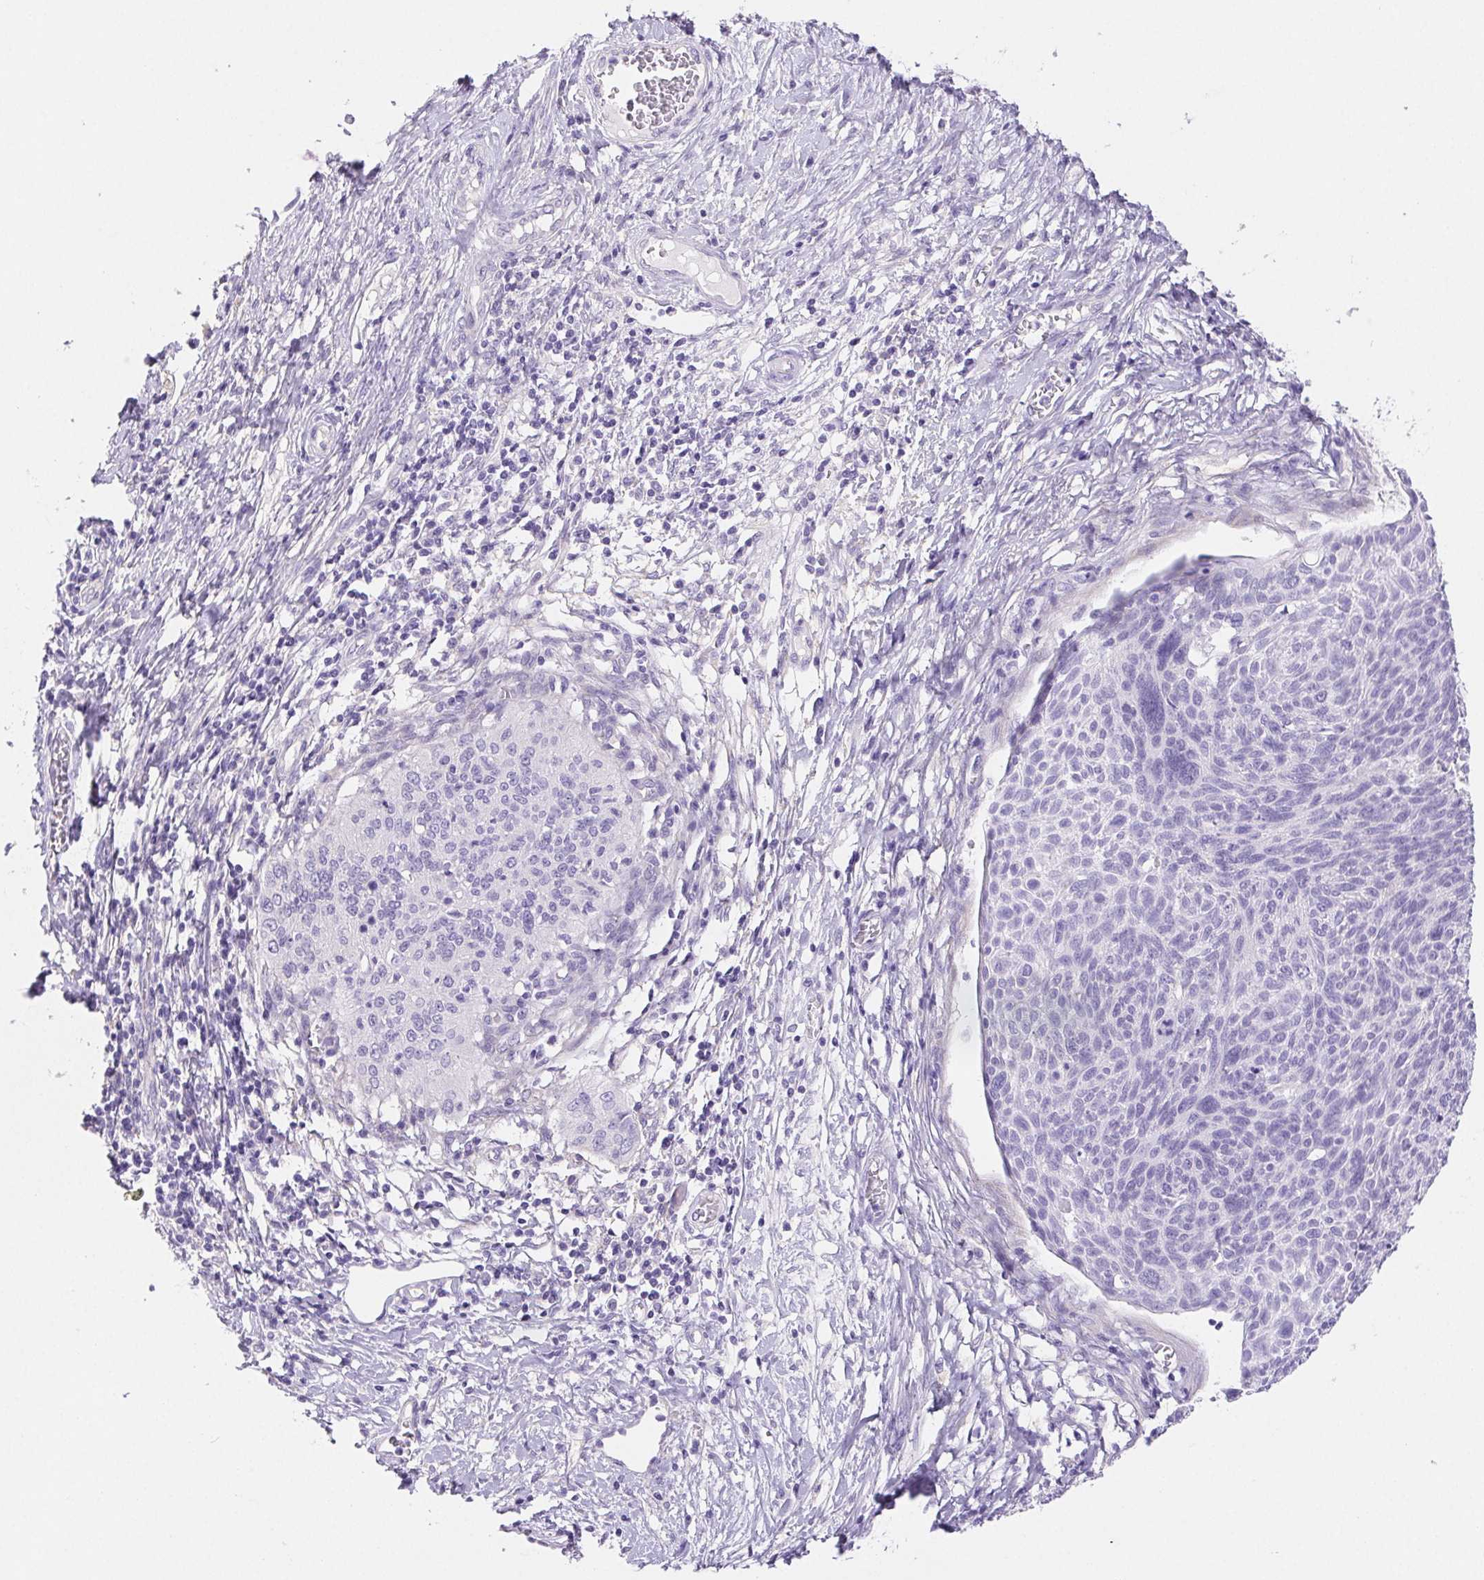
{"staining": {"intensity": "negative", "quantity": "none", "location": "none"}, "tissue": "cervical cancer", "cell_type": "Tumor cells", "image_type": "cancer", "snomed": [{"axis": "morphology", "description": "Squamous cell carcinoma, NOS"}, {"axis": "topography", "description": "Cervix"}], "caption": "A high-resolution histopathology image shows IHC staining of cervical squamous cell carcinoma, which reveals no significant staining in tumor cells. The staining is performed using DAB (3,3'-diaminobenzidine) brown chromogen with nuclei counter-stained in using hematoxylin.", "gene": "PNLIP", "patient": {"sex": "female", "age": 49}}